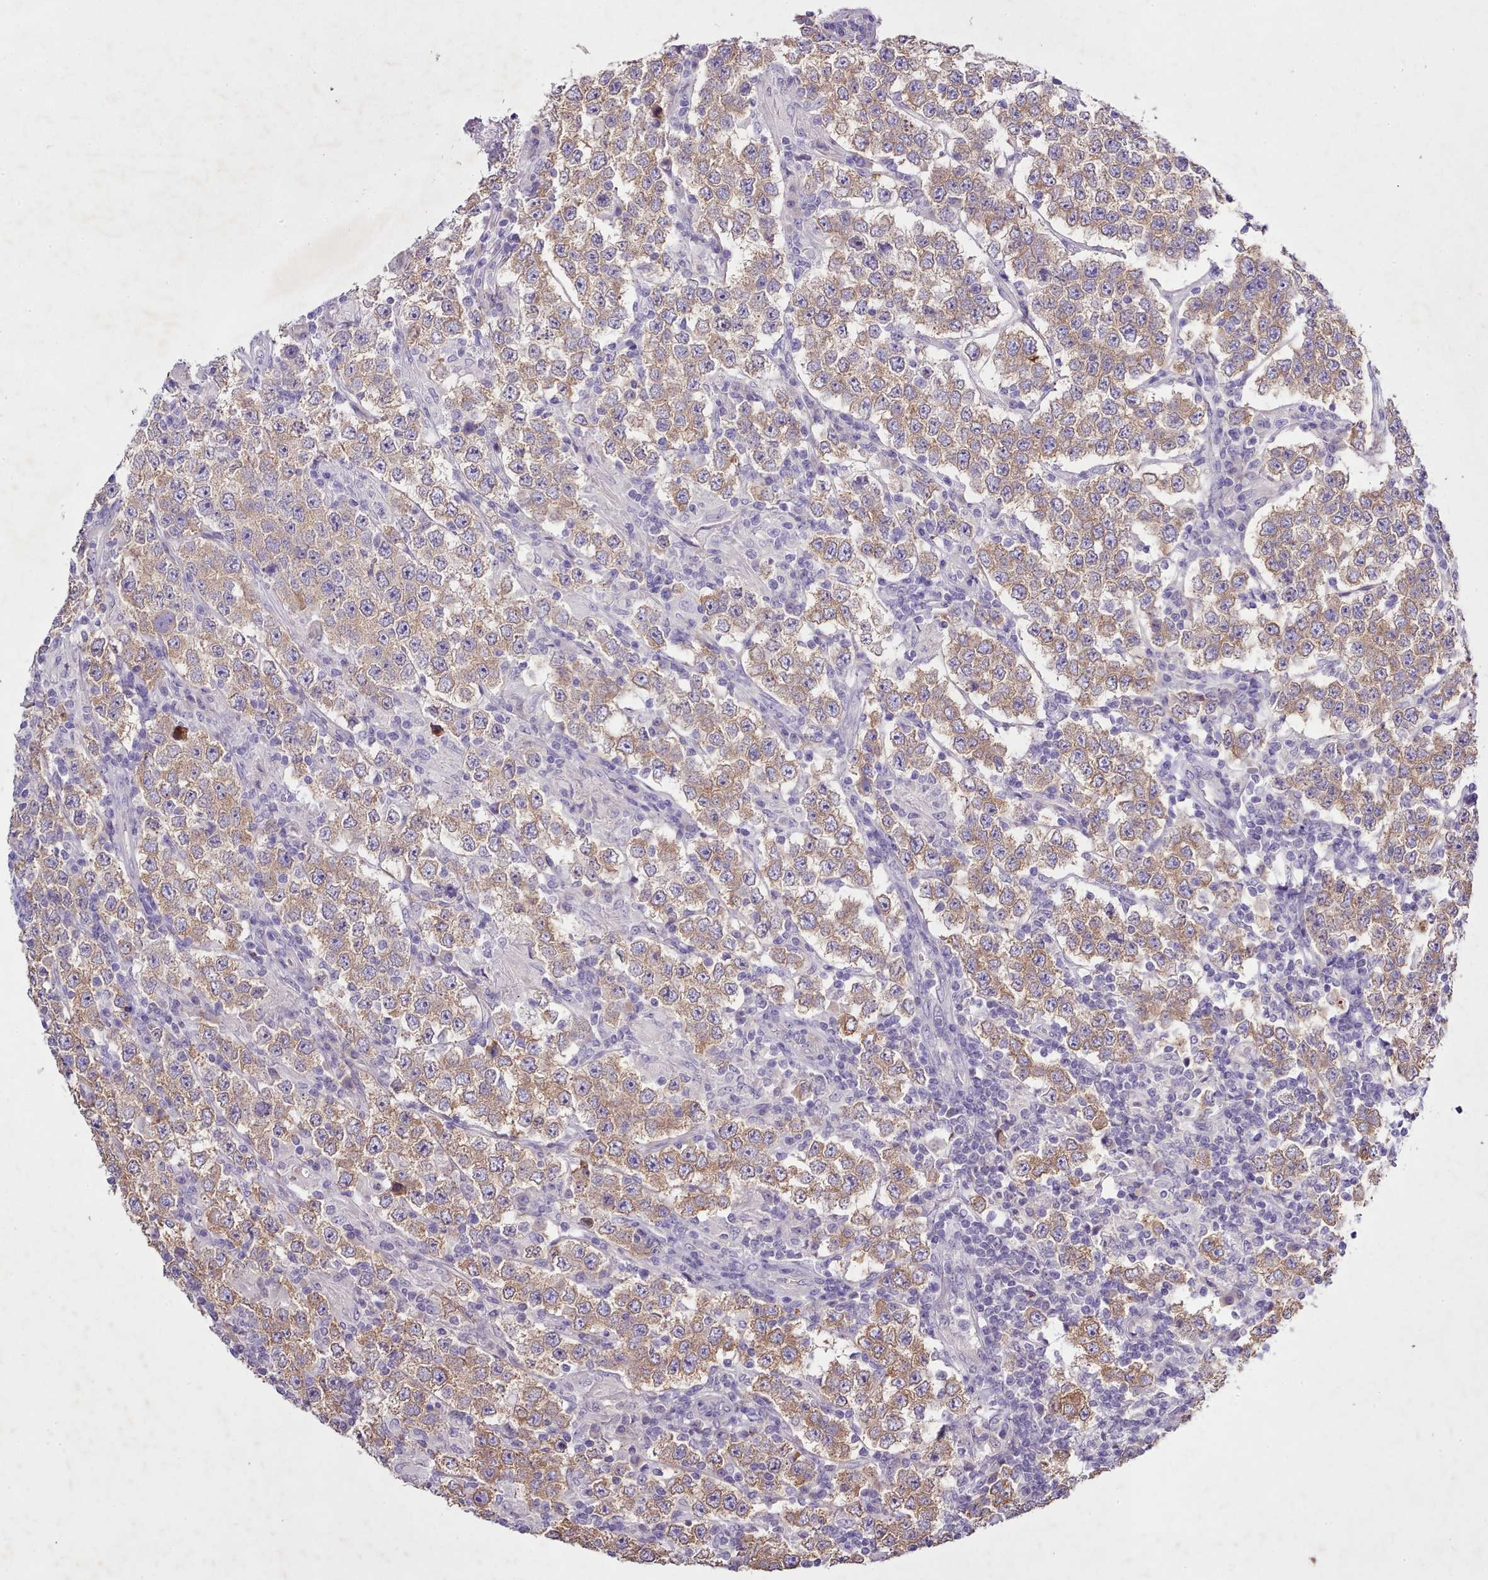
{"staining": {"intensity": "moderate", "quantity": ">75%", "location": "cytoplasmic/membranous"}, "tissue": "testis cancer", "cell_type": "Tumor cells", "image_type": "cancer", "snomed": [{"axis": "morphology", "description": "Normal tissue, NOS"}, {"axis": "morphology", "description": "Urothelial carcinoma, High grade"}, {"axis": "morphology", "description": "Seminoma, NOS"}, {"axis": "morphology", "description": "Carcinoma, Embryonal, NOS"}, {"axis": "topography", "description": "Urinary bladder"}, {"axis": "topography", "description": "Testis"}], "caption": "Brown immunohistochemical staining in testis high-grade urothelial carcinoma demonstrates moderate cytoplasmic/membranous staining in about >75% of tumor cells.", "gene": "SETX", "patient": {"sex": "male", "age": 41}}